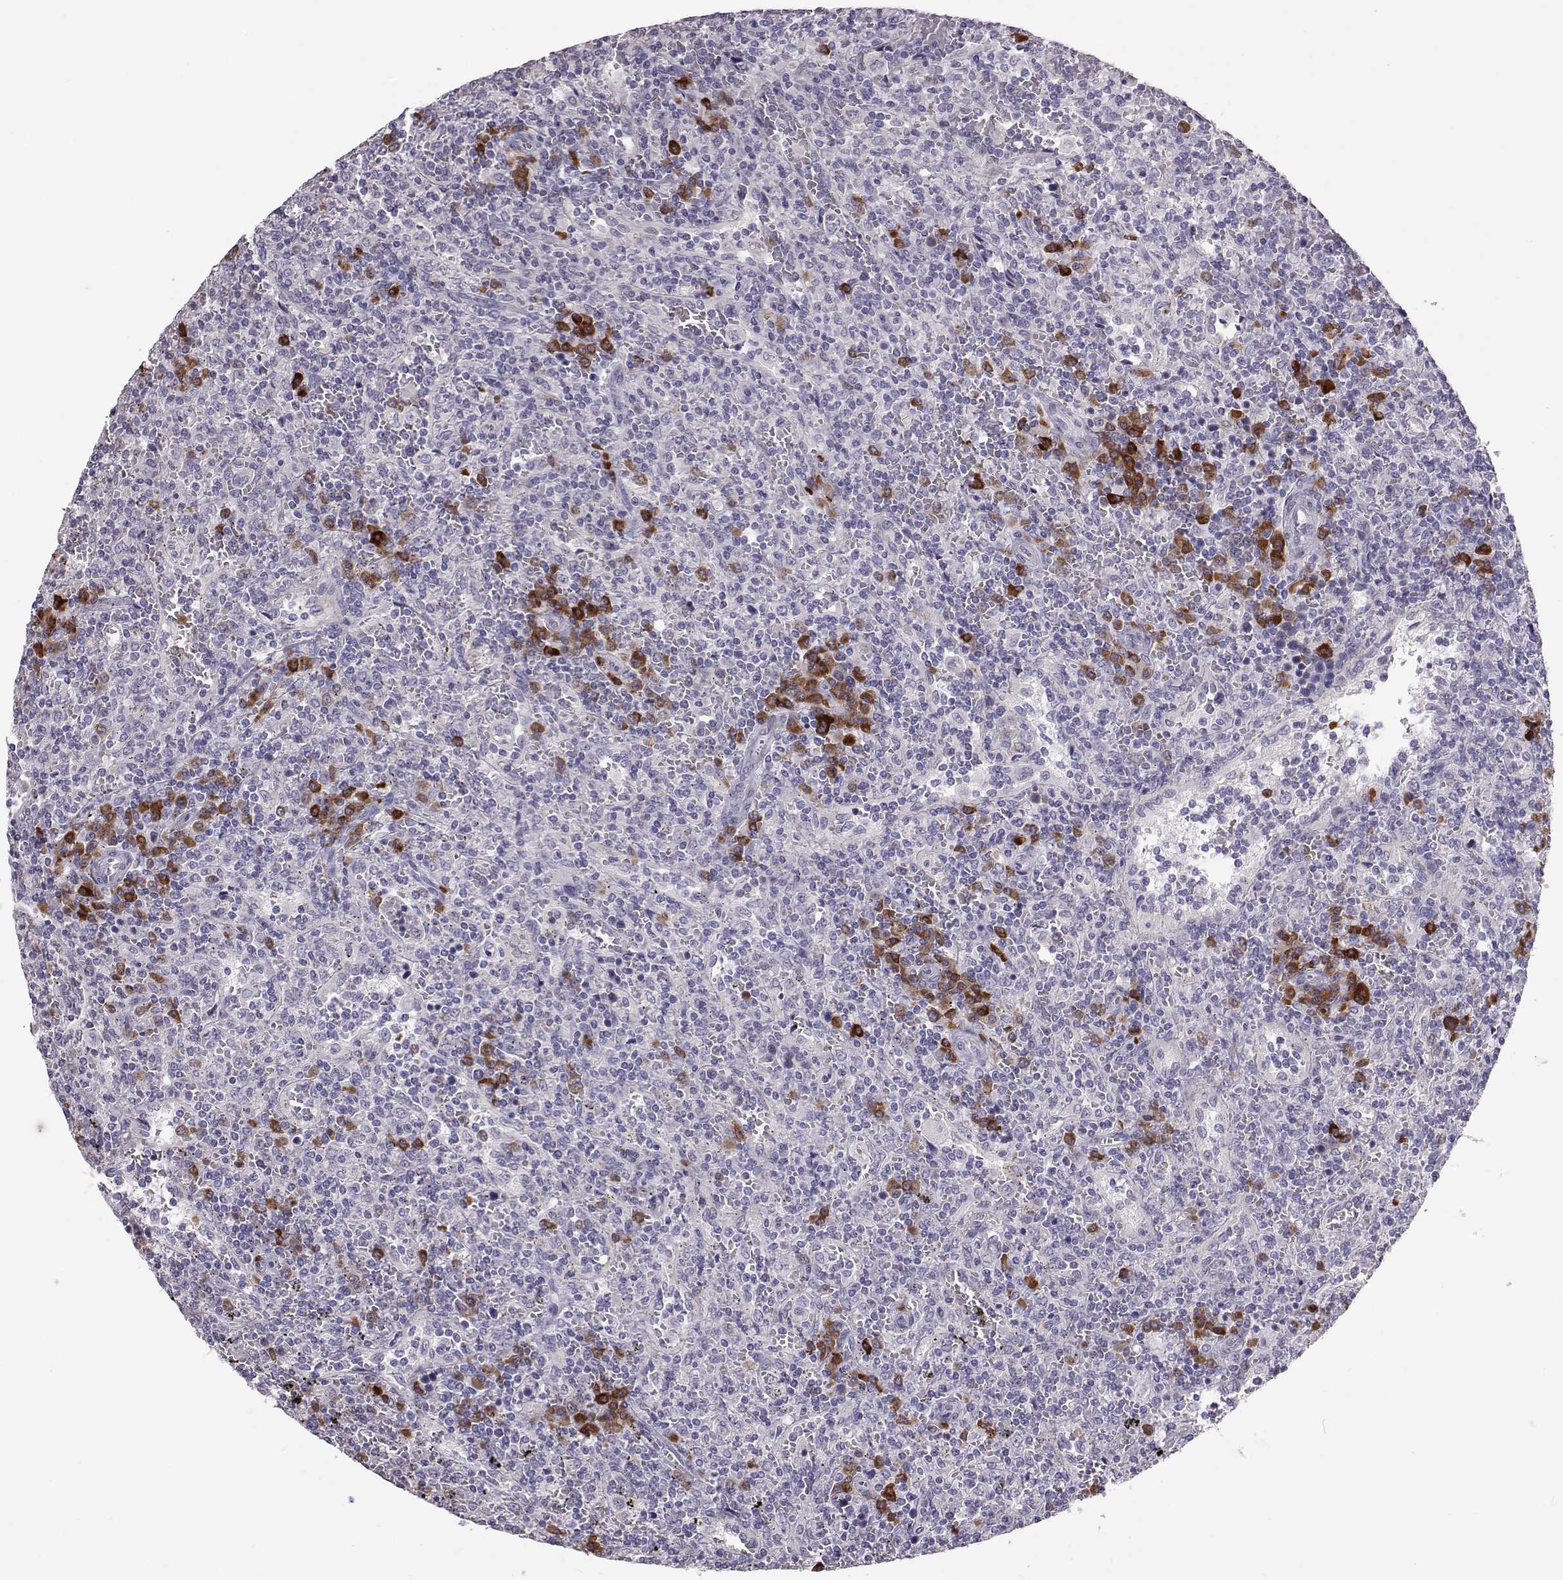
{"staining": {"intensity": "negative", "quantity": "none", "location": "none"}, "tissue": "lymphoma", "cell_type": "Tumor cells", "image_type": "cancer", "snomed": [{"axis": "morphology", "description": "Malignant lymphoma, non-Hodgkin's type, Low grade"}, {"axis": "topography", "description": "Spleen"}], "caption": "A photomicrograph of lymphoma stained for a protein shows no brown staining in tumor cells.", "gene": "ADGRG5", "patient": {"sex": "male", "age": 62}}